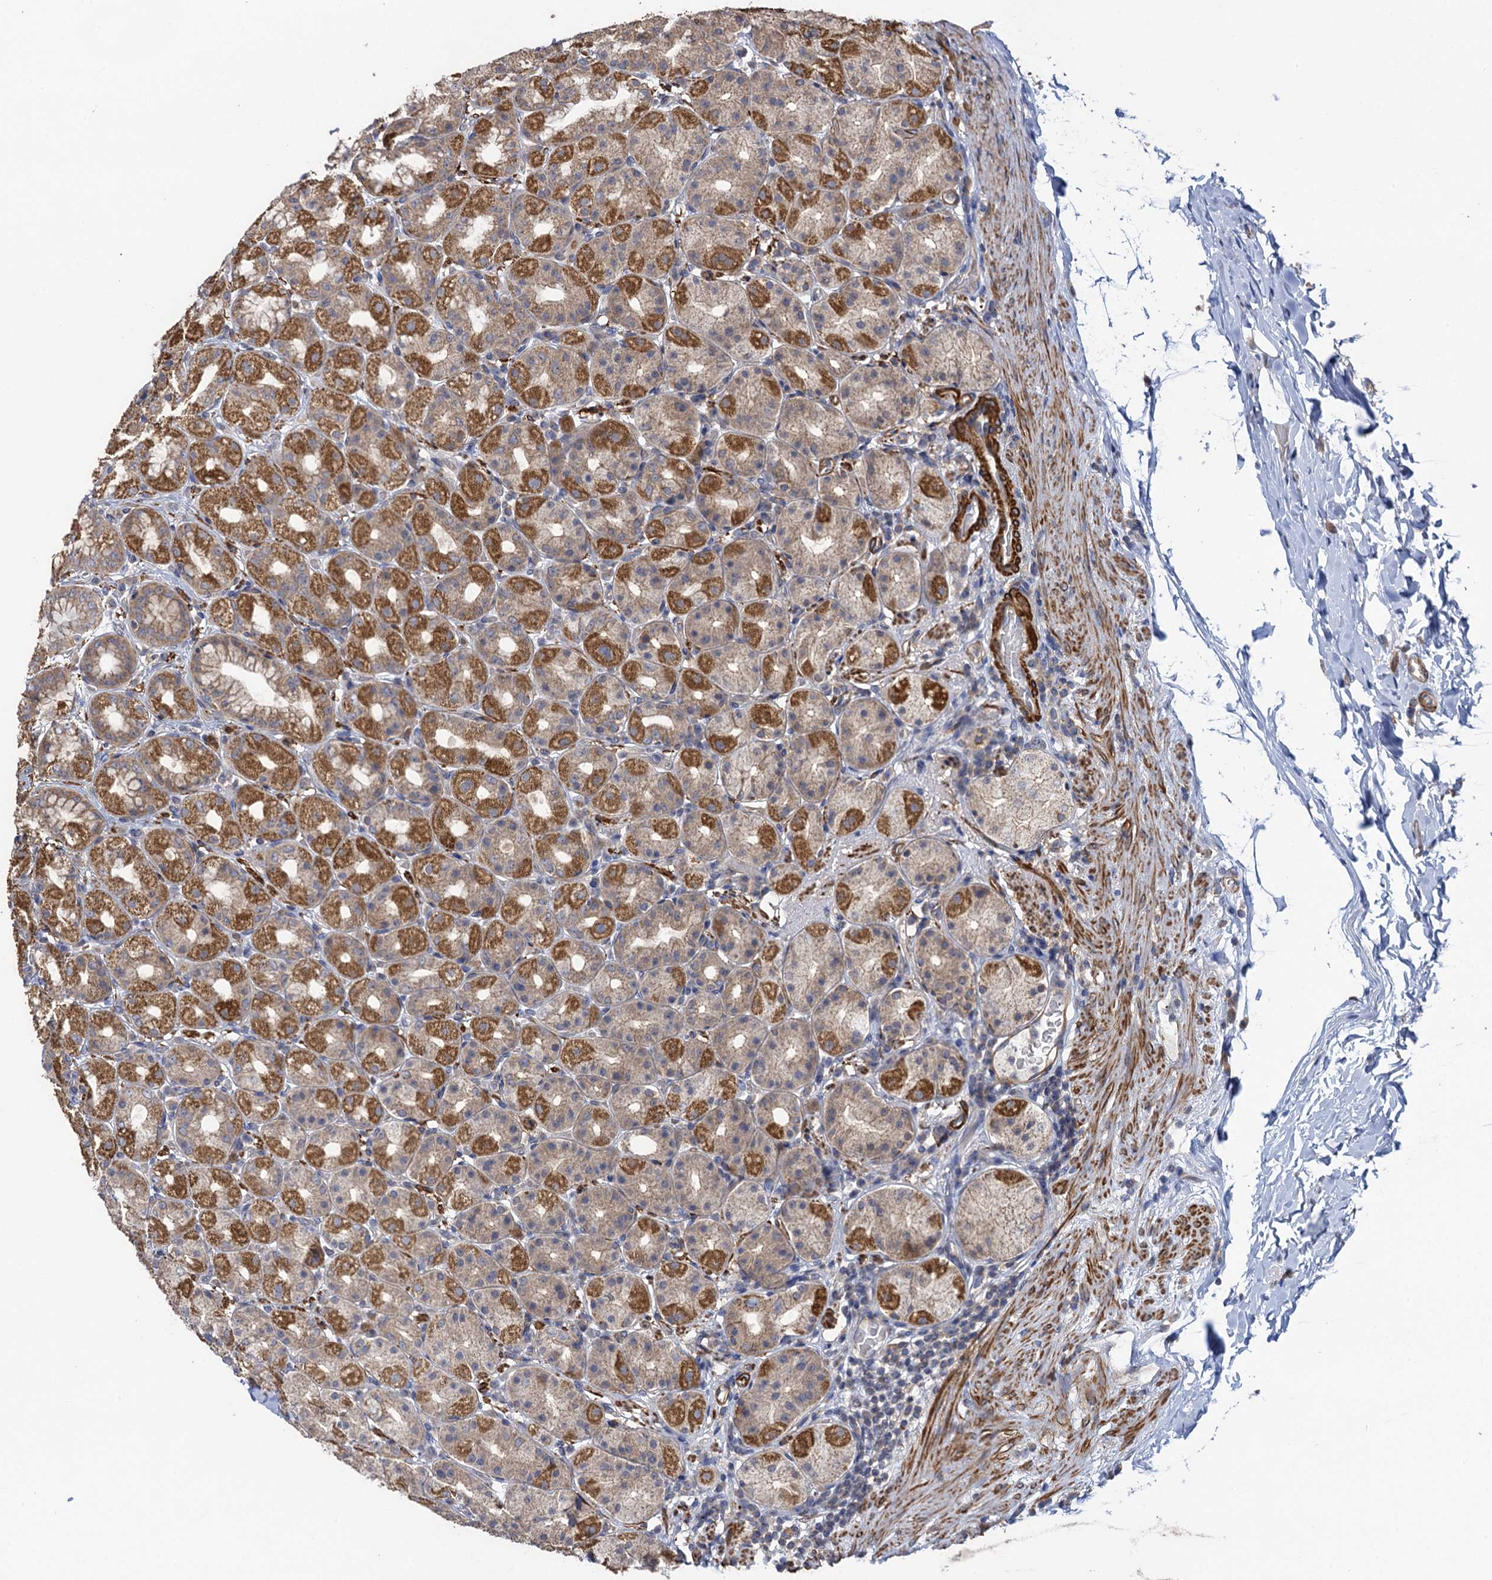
{"staining": {"intensity": "strong", "quantity": "25%-75%", "location": "cytoplasmic/membranous"}, "tissue": "stomach", "cell_type": "Glandular cells", "image_type": "normal", "snomed": [{"axis": "morphology", "description": "Normal tissue, NOS"}, {"axis": "topography", "description": "Stomach, upper"}], "caption": "The histopathology image displays staining of normal stomach, revealing strong cytoplasmic/membranous protein expression (brown color) within glandular cells.", "gene": "WDR88", "patient": {"sex": "male", "age": 68}}